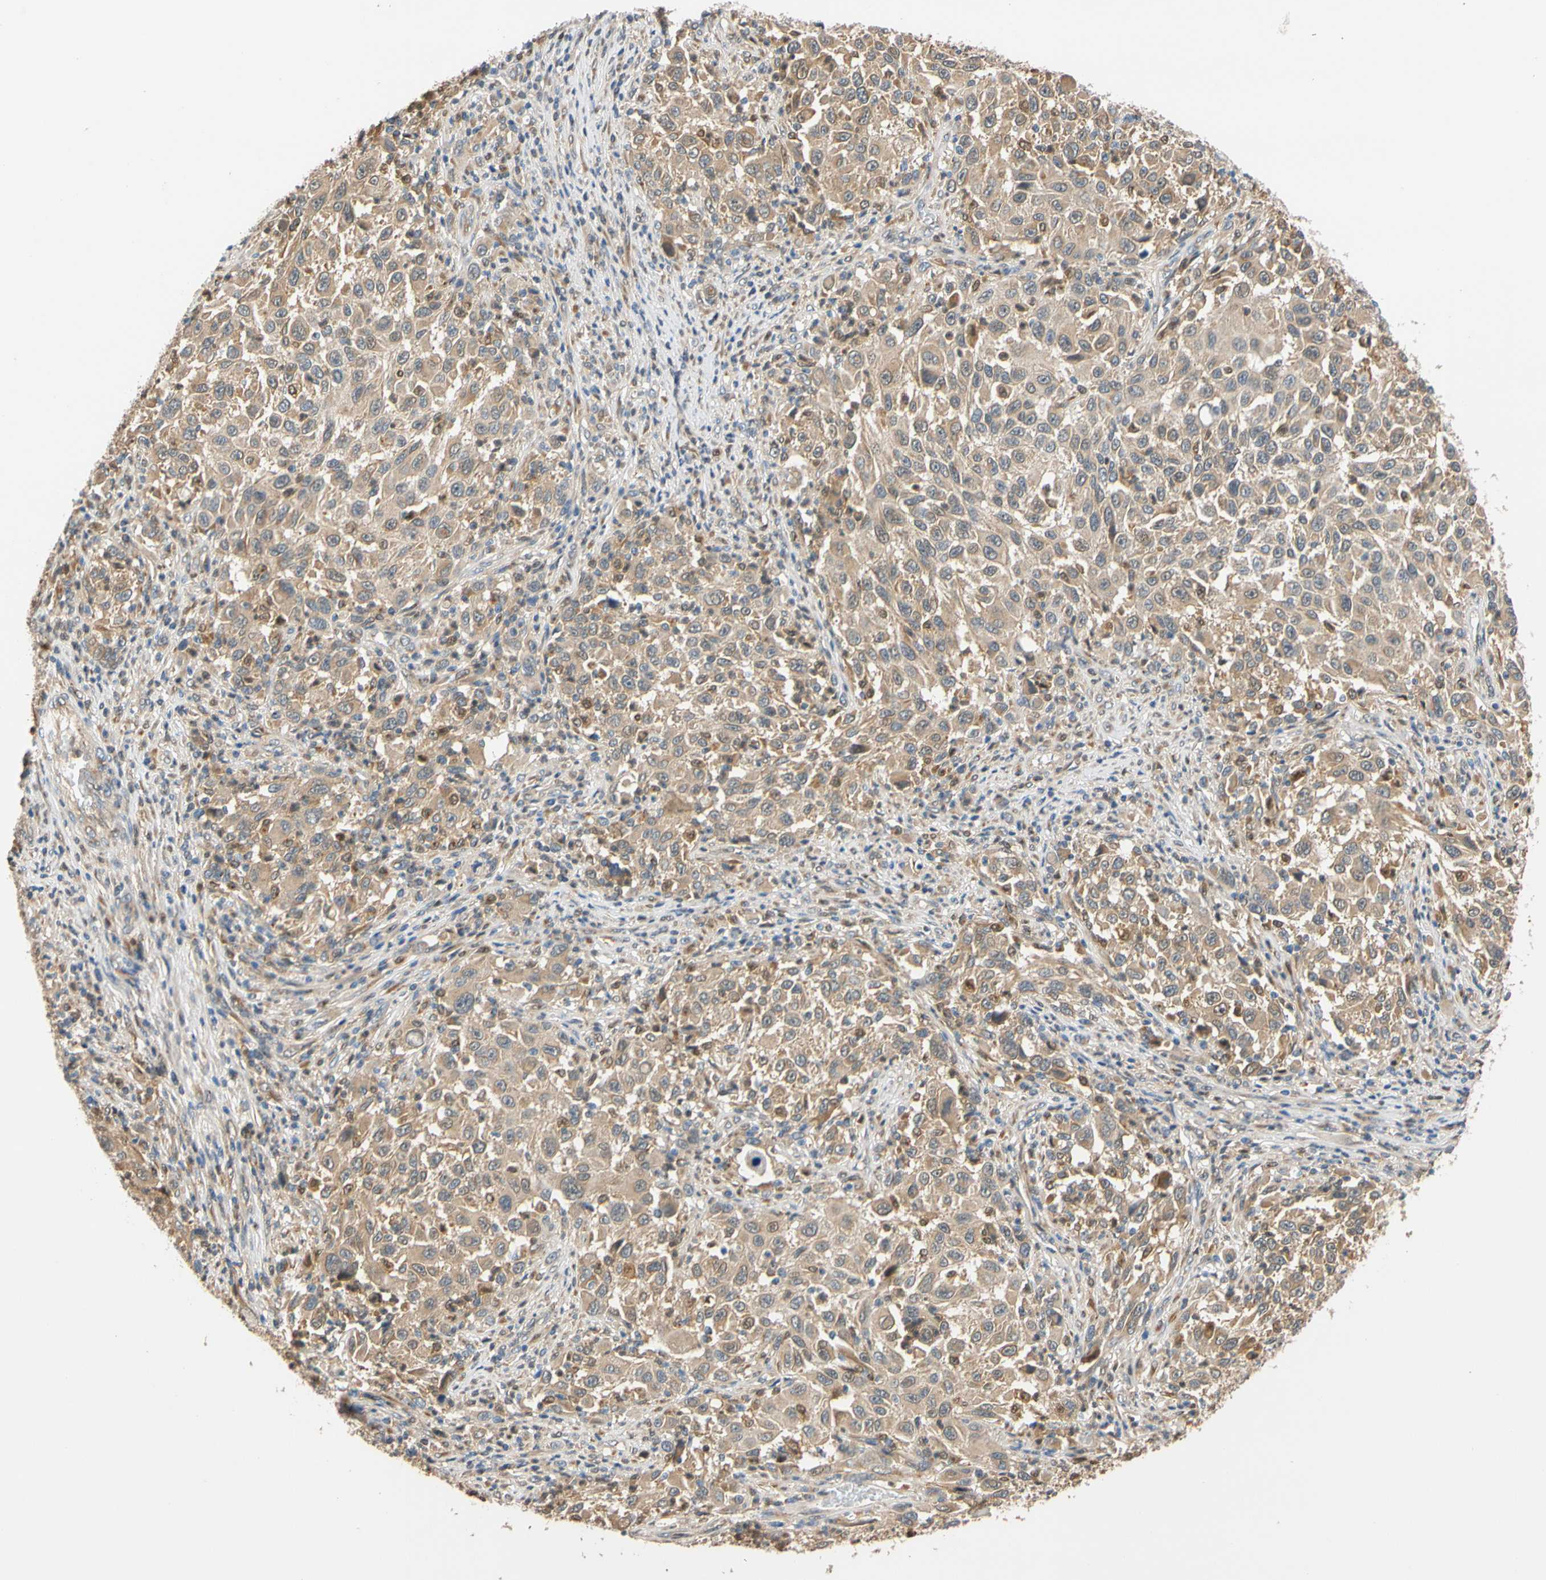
{"staining": {"intensity": "weak", "quantity": "25%-75%", "location": "cytoplasmic/membranous"}, "tissue": "melanoma", "cell_type": "Tumor cells", "image_type": "cancer", "snomed": [{"axis": "morphology", "description": "Malignant melanoma, Metastatic site"}, {"axis": "topography", "description": "Lymph node"}], "caption": "A histopathology image of human malignant melanoma (metastatic site) stained for a protein shows weak cytoplasmic/membranous brown staining in tumor cells.", "gene": "GPSM2", "patient": {"sex": "male", "age": 61}}